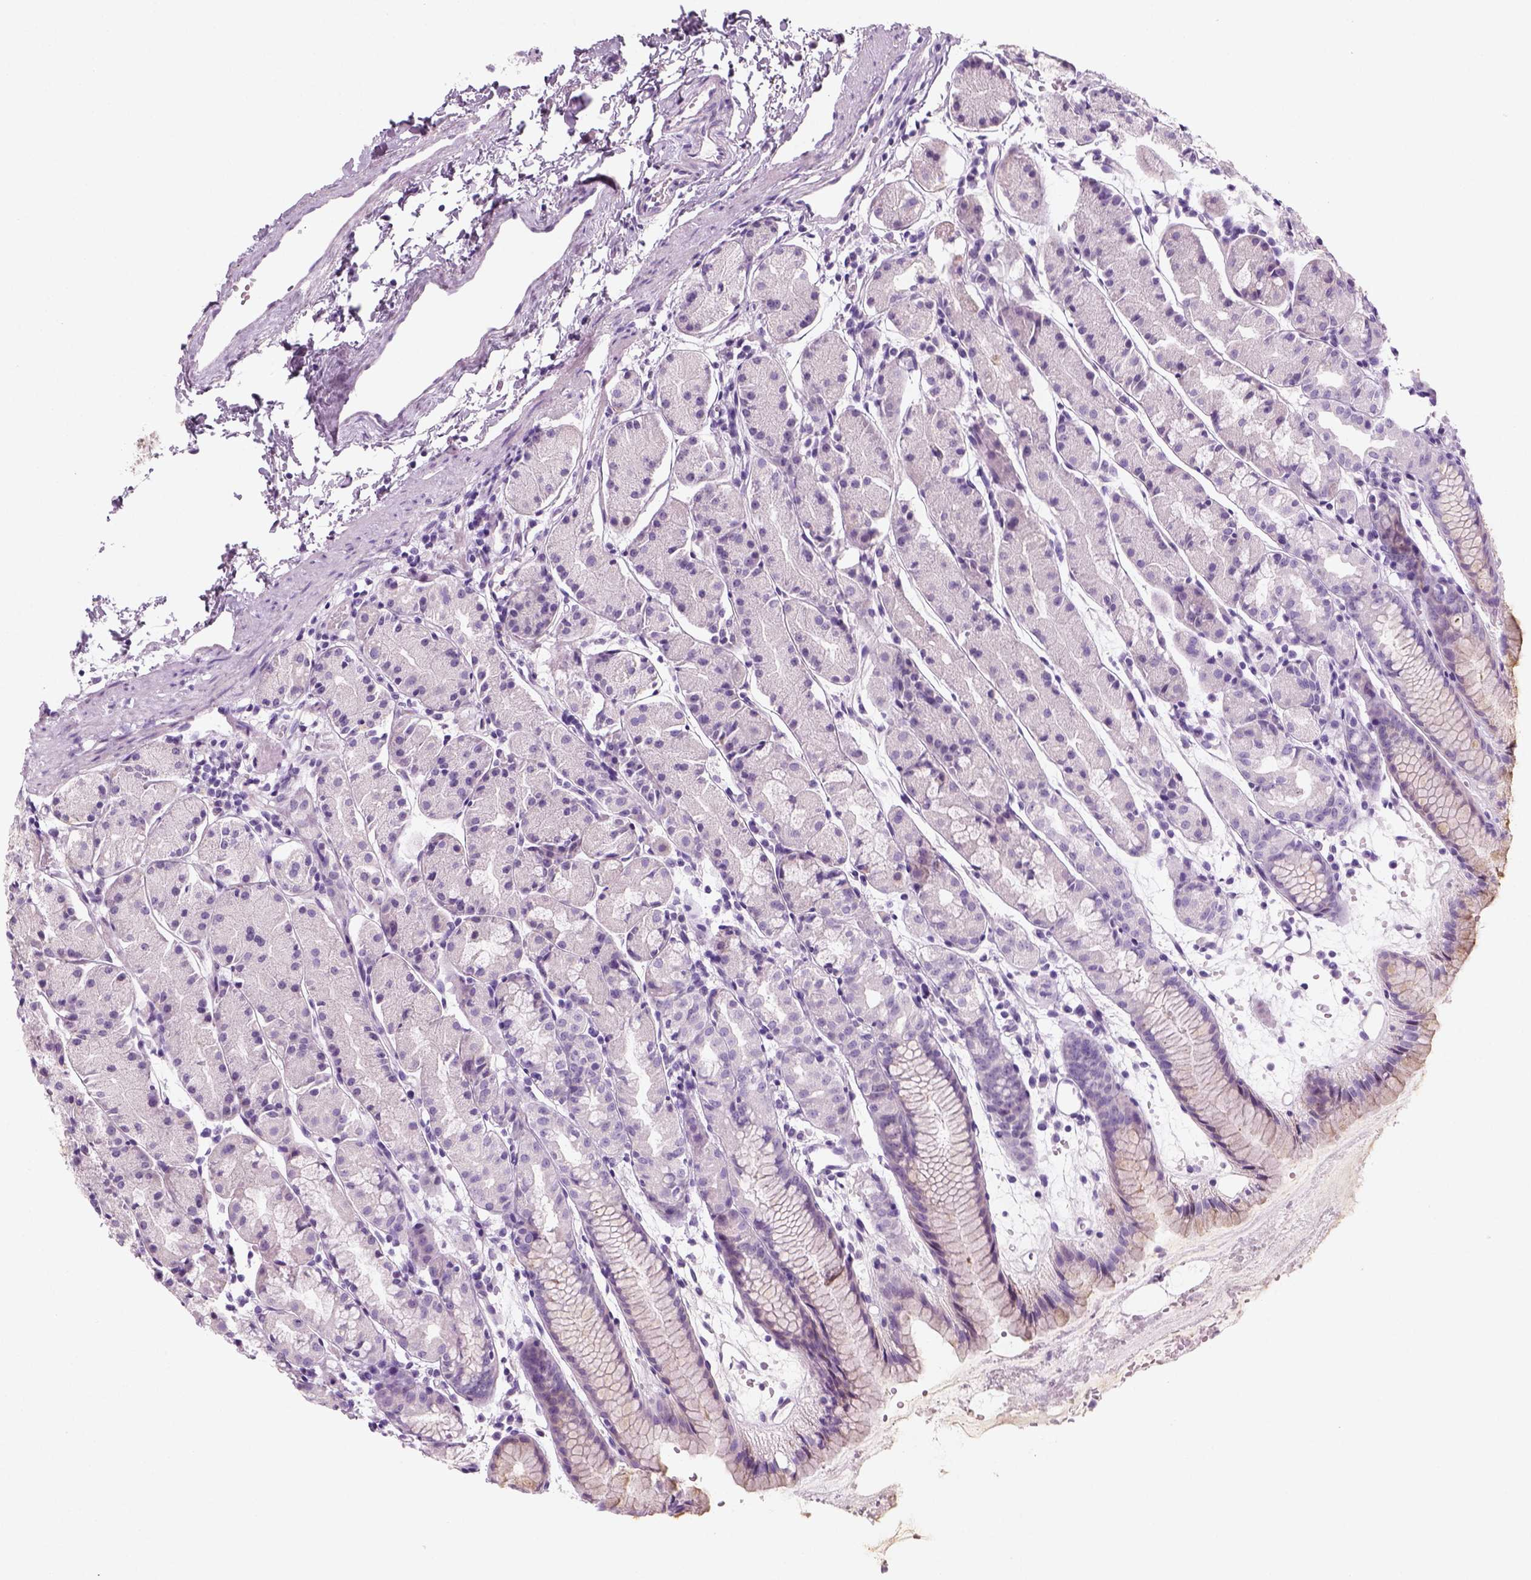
{"staining": {"intensity": "negative", "quantity": "none", "location": "none"}, "tissue": "stomach", "cell_type": "Glandular cells", "image_type": "normal", "snomed": [{"axis": "morphology", "description": "Normal tissue, NOS"}, {"axis": "topography", "description": "Stomach, upper"}], "caption": "DAB immunohistochemical staining of unremarkable stomach shows no significant expression in glandular cells. (Stains: DAB immunohistochemistry with hematoxylin counter stain, Microscopy: brightfield microscopy at high magnification).", "gene": "KRTAP11", "patient": {"sex": "male", "age": 47}}